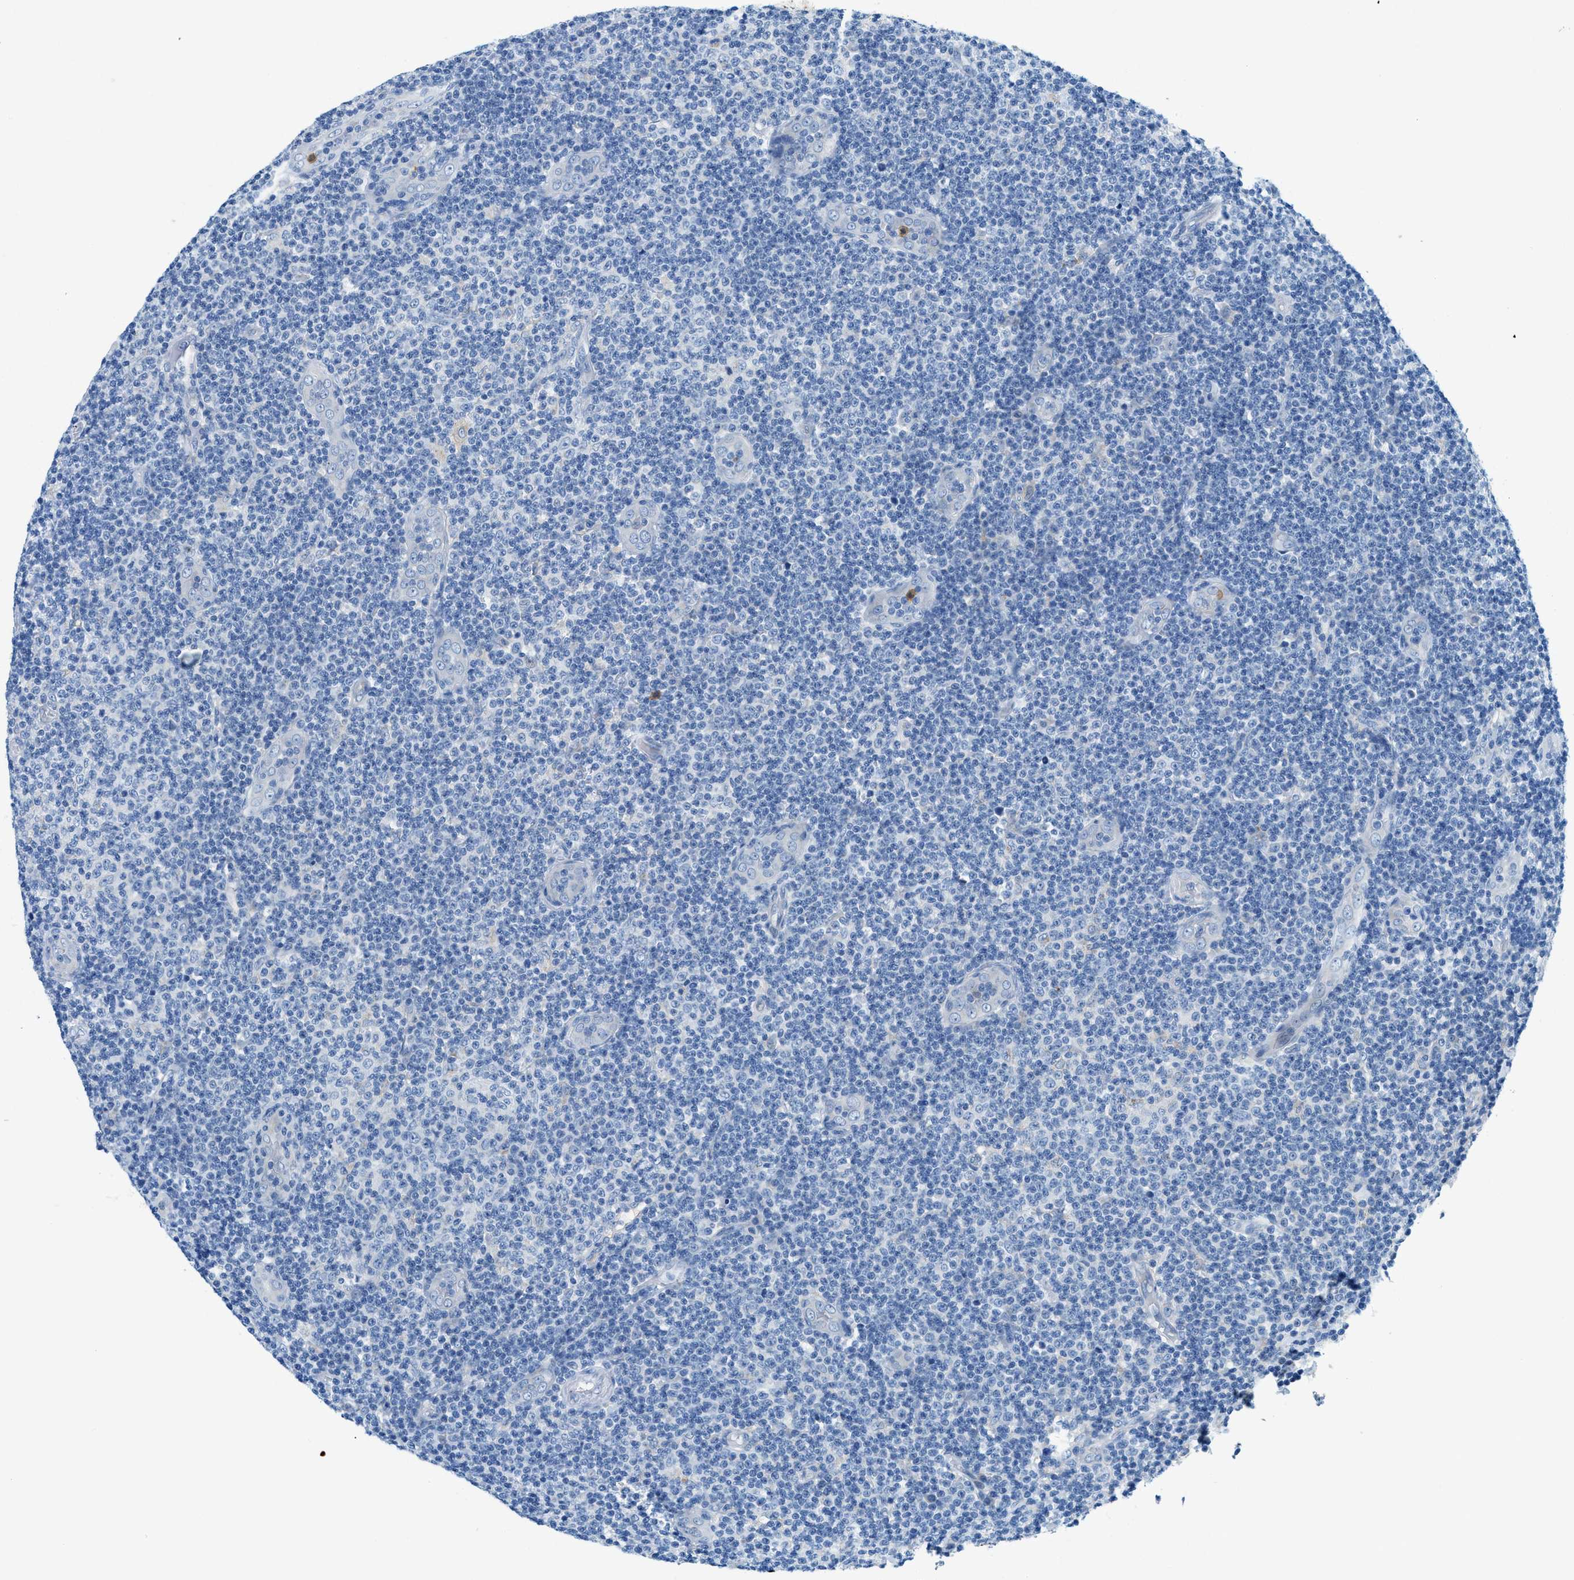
{"staining": {"intensity": "negative", "quantity": "none", "location": "none"}, "tissue": "lymphoma", "cell_type": "Tumor cells", "image_type": "cancer", "snomed": [{"axis": "morphology", "description": "Malignant lymphoma, non-Hodgkin's type, Low grade"}, {"axis": "topography", "description": "Lymph node"}], "caption": "This is an IHC photomicrograph of human malignant lymphoma, non-Hodgkin's type (low-grade). There is no staining in tumor cells.", "gene": "ZDHHC13", "patient": {"sex": "male", "age": 83}}